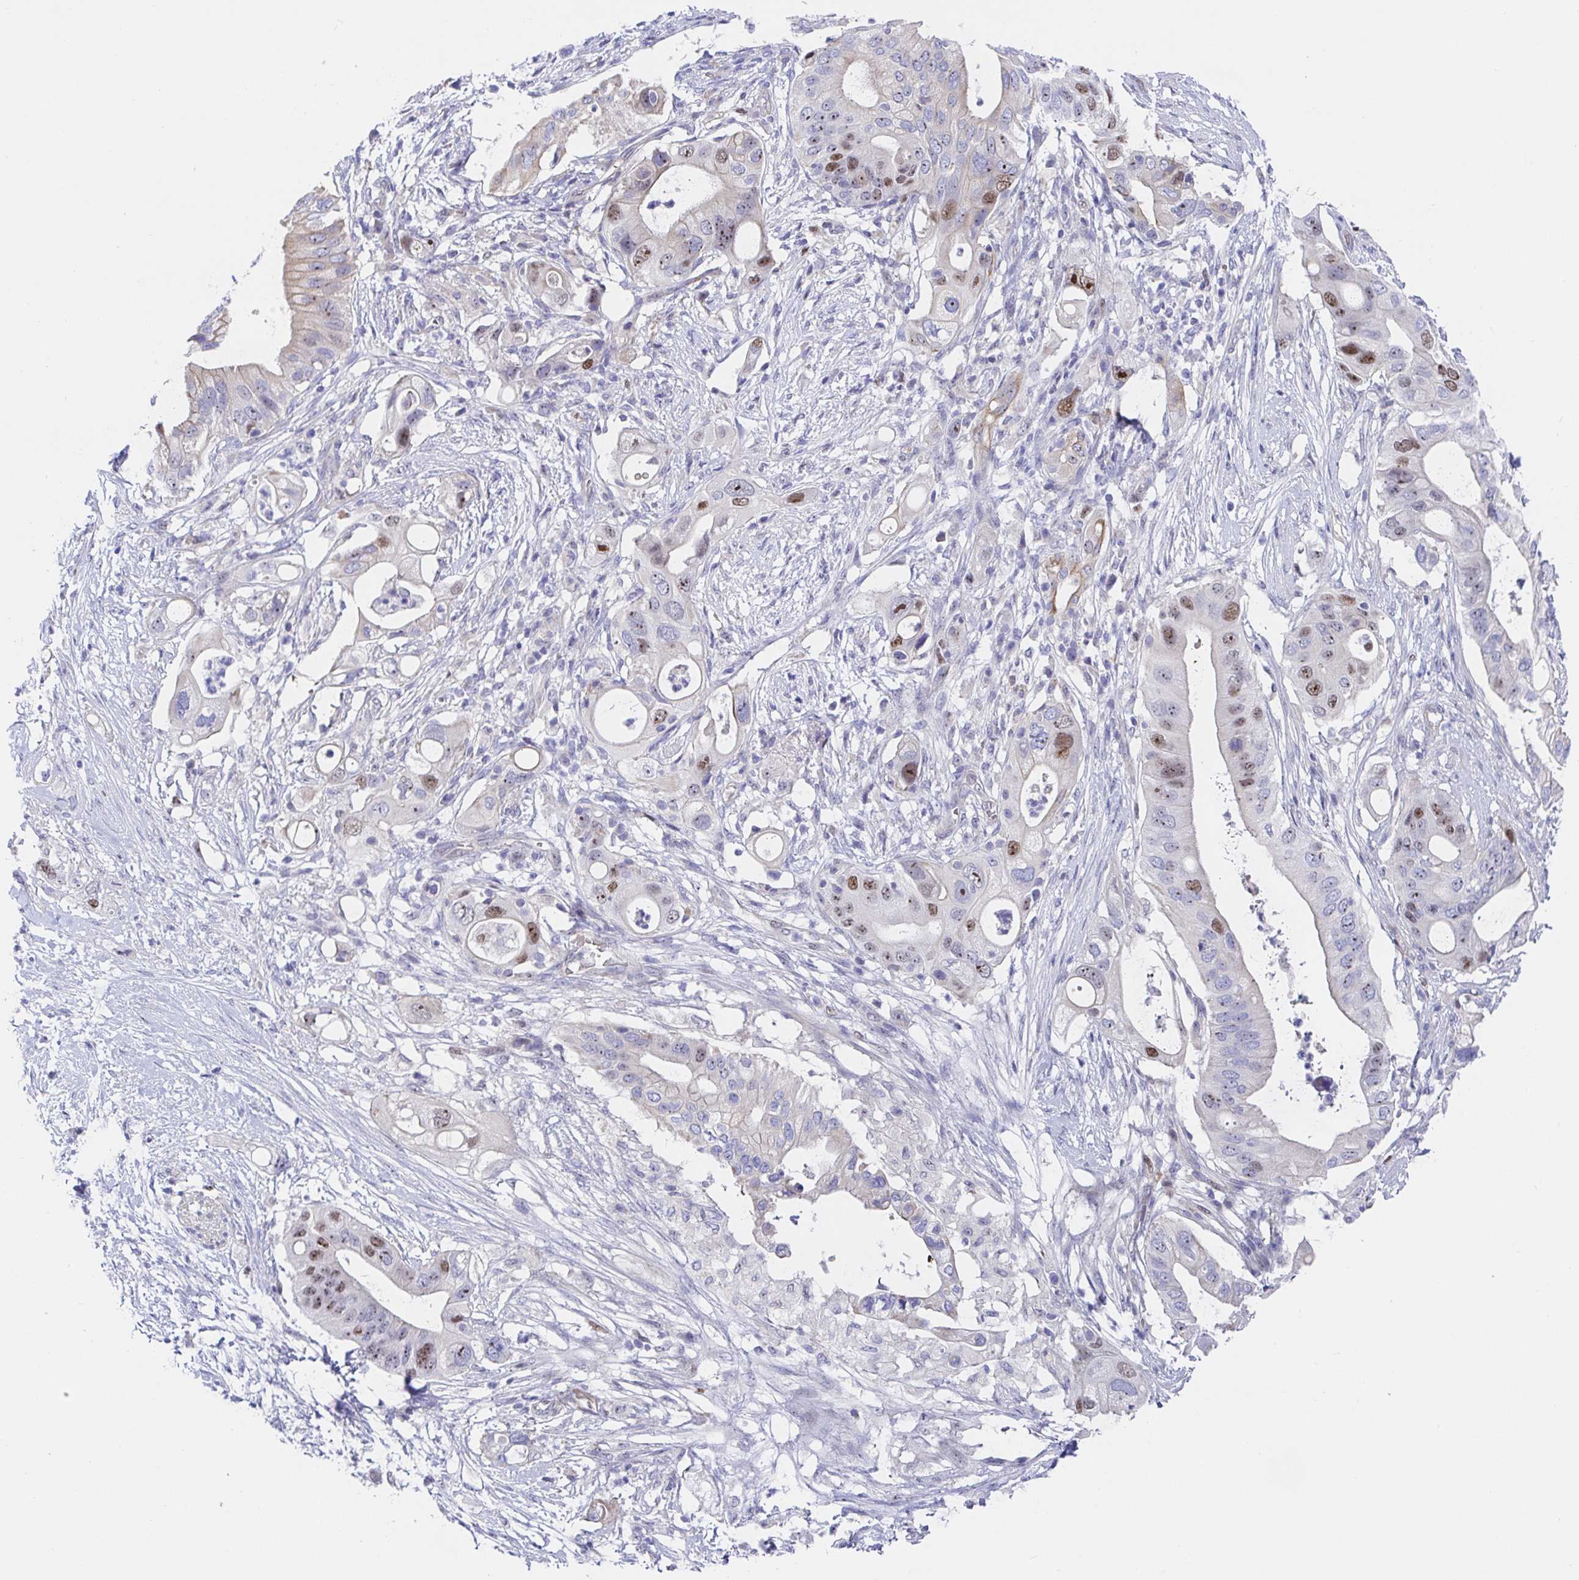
{"staining": {"intensity": "moderate", "quantity": "25%-75%", "location": "nuclear"}, "tissue": "pancreatic cancer", "cell_type": "Tumor cells", "image_type": "cancer", "snomed": [{"axis": "morphology", "description": "Adenocarcinoma, NOS"}, {"axis": "topography", "description": "Pancreas"}], "caption": "A high-resolution micrograph shows IHC staining of pancreatic cancer, which reveals moderate nuclear expression in about 25%-75% of tumor cells. (Stains: DAB (3,3'-diaminobenzidine) in brown, nuclei in blue, Microscopy: brightfield microscopy at high magnification).", "gene": "TIMELESS", "patient": {"sex": "female", "age": 72}}